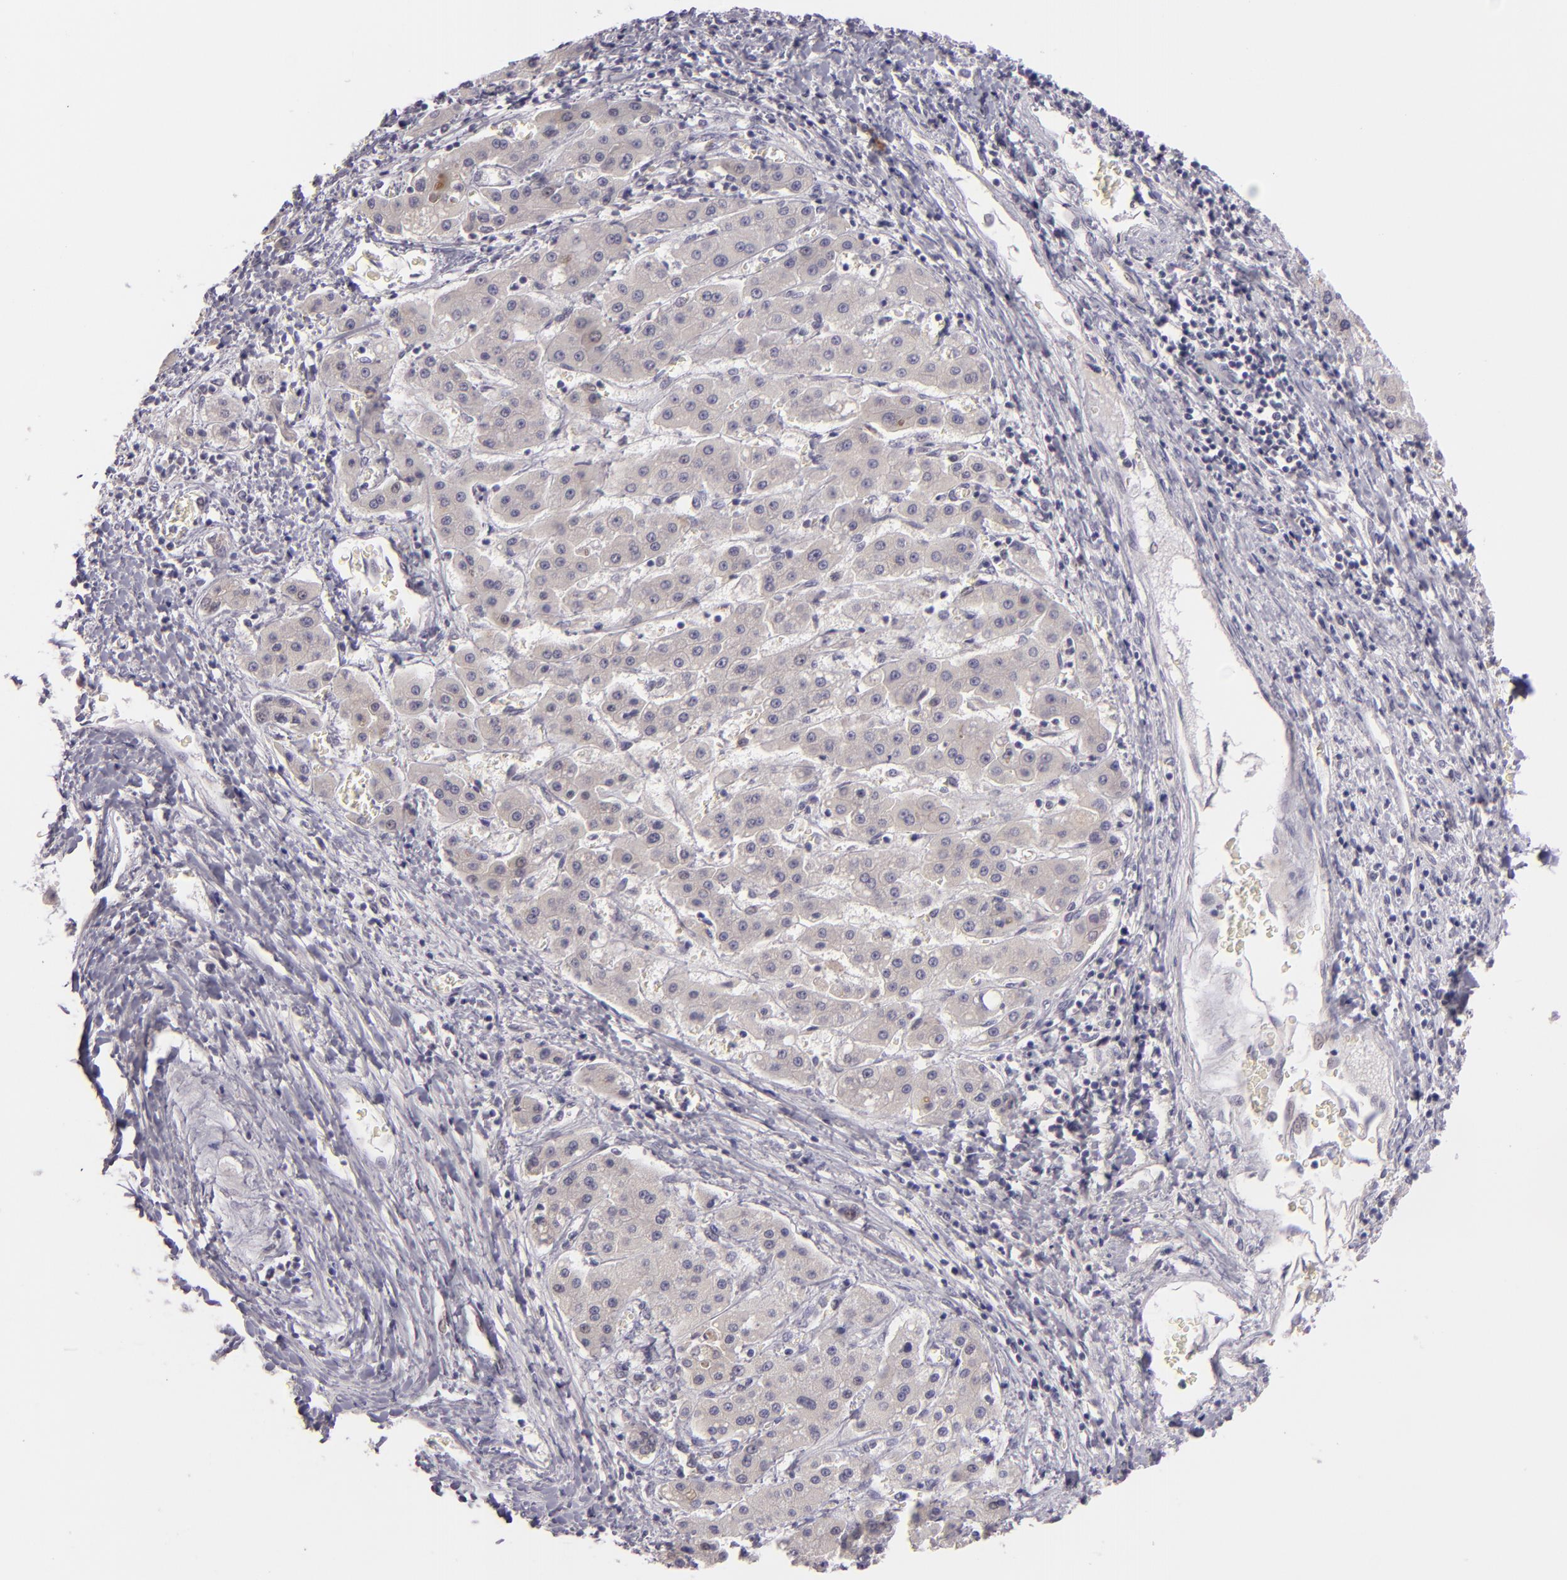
{"staining": {"intensity": "negative", "quantity": "none", "location": "none"}, "tissue": "liver cancer", "cell_type": "Tumor cells", "image_type": "cancer", "snomed": [{"axis": "morphology", "description": "Carcinoma, Hepatocellular, NOS"}, {"axis": "topography", "description": "Liver"}], "caption": "Immunohistochemical staining of human hepatocellular carcinoma (liver) shows no significant positivity in tumor cells.", "gene": "CSE1L", "patient": {"sex": "male", "age": 24}}